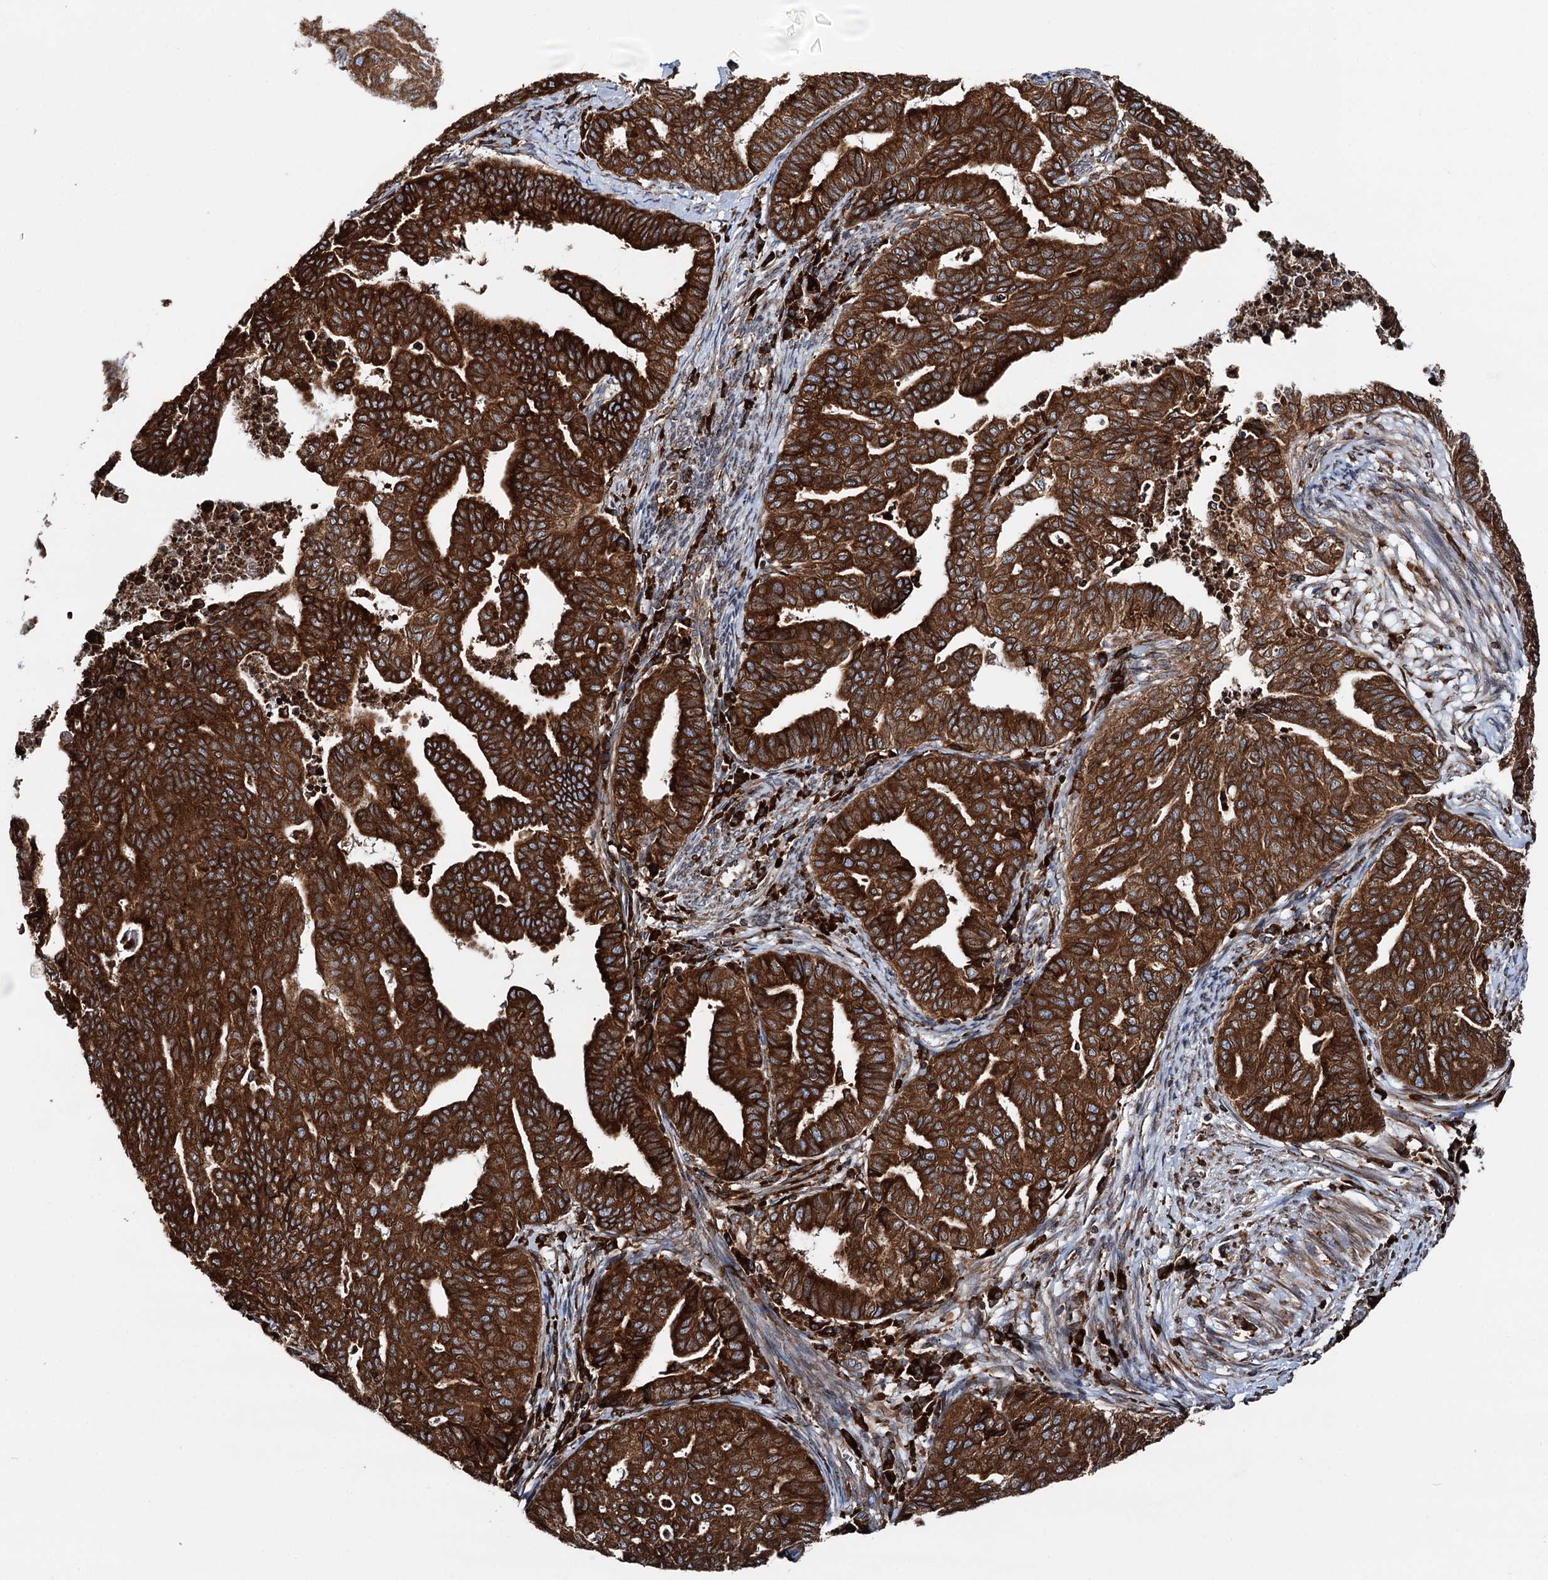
{"staining": {"intensity": "strong", "quantity": ">75%", "location": "cytoplasmic/membranous"}, "tissue": "endometrial cancer", "cell_type": "Tumor cells", "image_type": "cancer", "snomed": [{"axis": "morphology", "description": "Adenocarcinoma, NOS"}, {"axis": "topography", "description": "Endometrium"}], "caption": "Strong cytoplasmic/membranous positivity for a protein is appreciated in about >75% of tumor cells of endometrial cancer using immunohistochemistry.", "gene": "ERP29", "patient": {"sex": "female", "age": 79}}